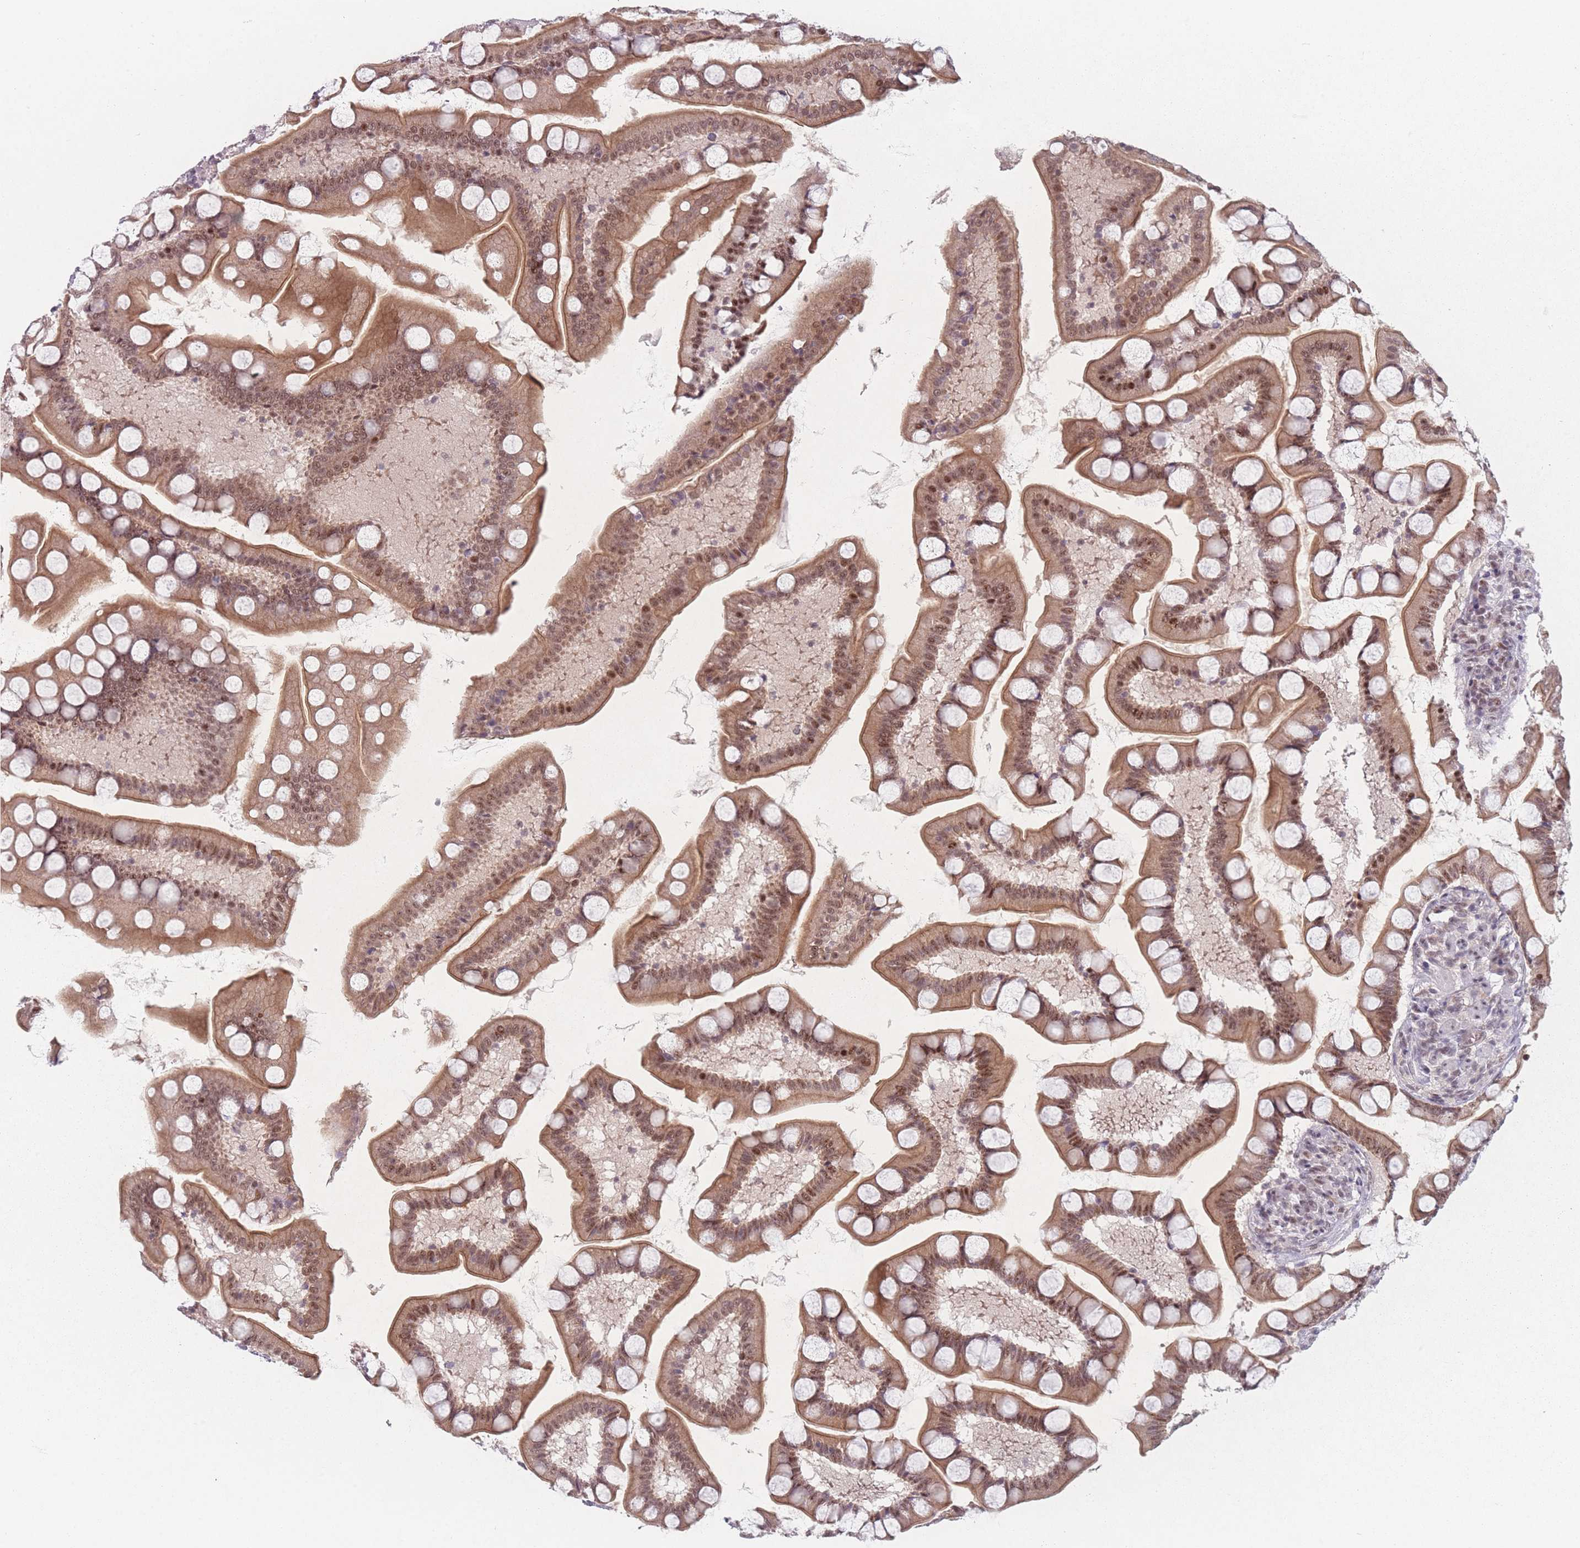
{"staining": {"intensity": "moderate", "quantity": ">75%", "location": "cytoplasmic/membranous,nuclear"}, "tissue": "small intestine", "cell_type": "Glandular cells", "image_type": "normal", "snomed": [{"axis": "morphology", "description": "Normal tissue, NOS"}, {"axis": "topography", "description": "Small intestine"}], "caption": "Approximately >75% of glandular cells in benign small intestine reveal moderate cytoplasmic/membranous,nuclear protein staining as visualized by brown immunohistochemical staining.", "gene": "ZC3H14", "patient": {"sex": "male", "age": 41}}